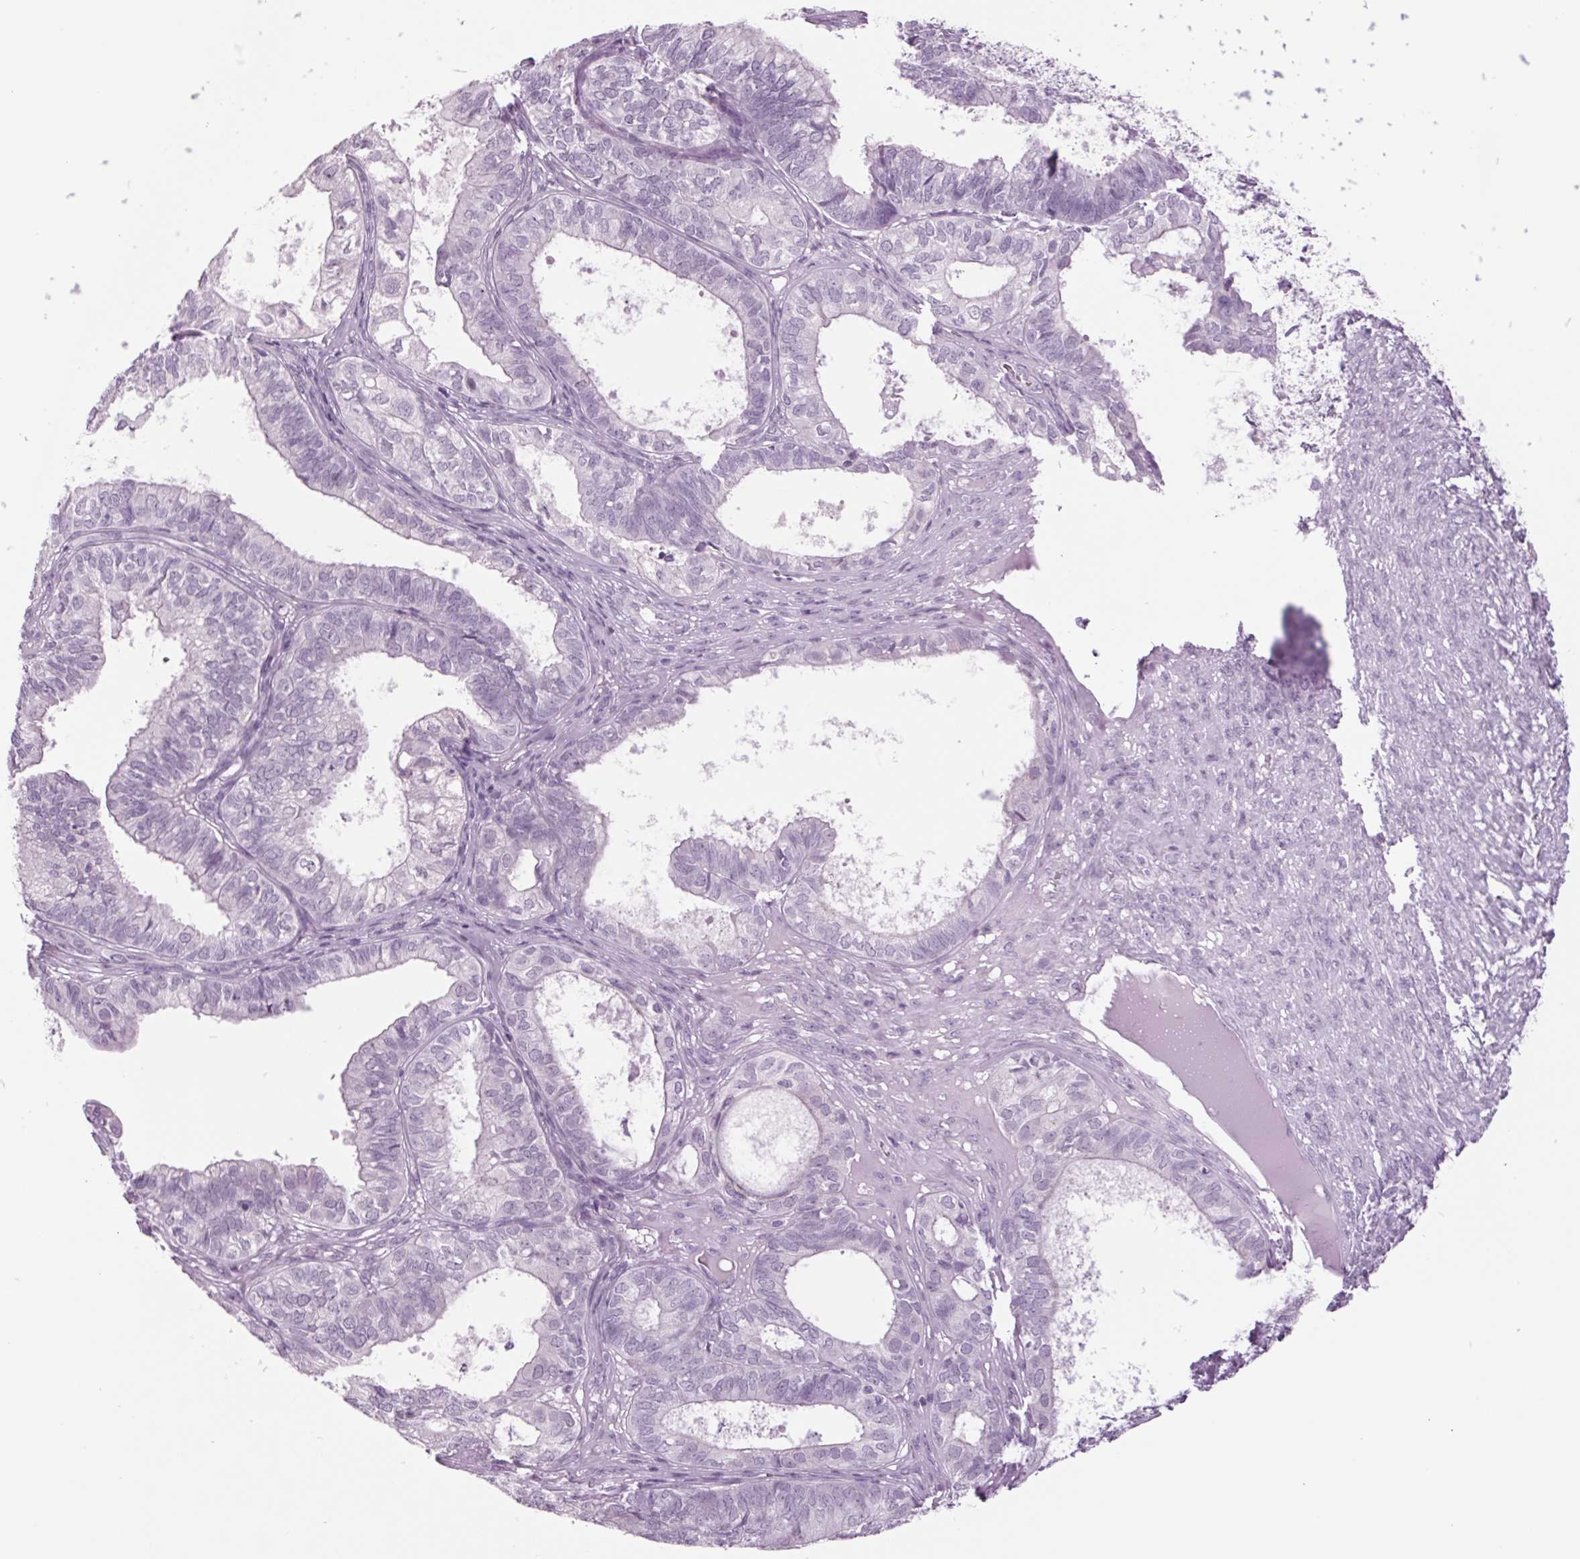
{"staining": {"intensity": "negative", "quantity": "none", "location": "none"}, "tissue": "ovarian cancer", "cell_type": "Tumor cells", "image_type": "cancer", "snomed": [{"axis": "morphology", "description": "Carcinoma, endometroid"}, {"axis": "topography", "description": "Ovary"}], "caption": "High magnification brightfield microscopy of endometroid carcinoma (ovarian) stained with DAB (3,3'-diaminobenzidine) (brown) and counterstained with hematoxylin (blue): tumor cells show no significant positivity.", "gene": "ODAD2", "patient": {"sex": "female", "age": 64}}